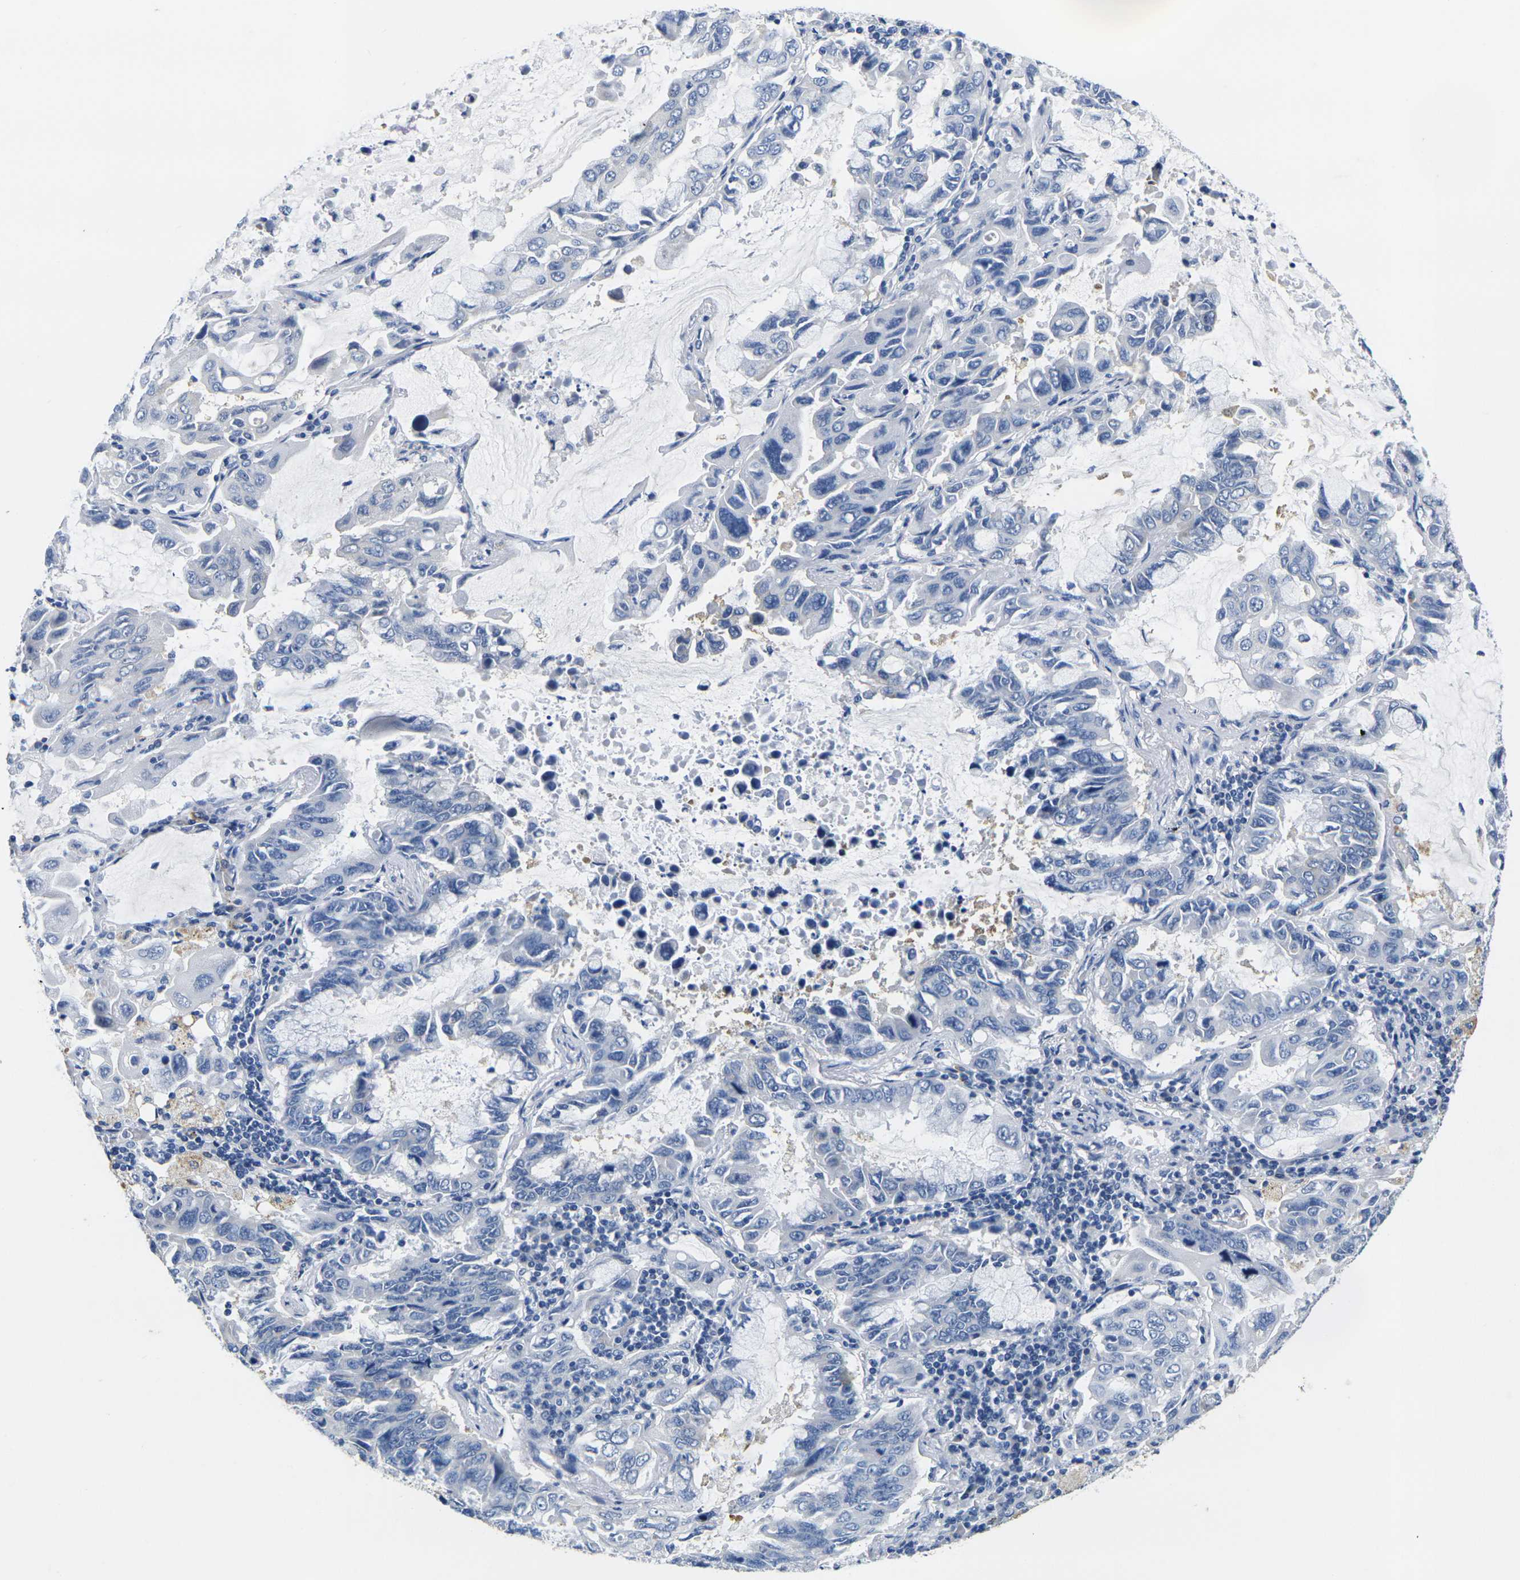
{"staining": {"intensity": "negative", "quantity": "none", "location": "none"}, "tissue": "lung cancer", "cell_type": "Tumor cells", "image_type": "cancer", "snomed": [{"axis": "morphology", "description": "Adenocarcinoma, NOS"}, {"axis": "topography", "description": "Lung"}], "caption": "This is a histopathology image of immunohistochemistry (IHC) staining of adenocarcinoma (lung), which shows no expression in tumor cells.", "gene": "NOCT", "patient": {"sex": "male", "age": 64}}